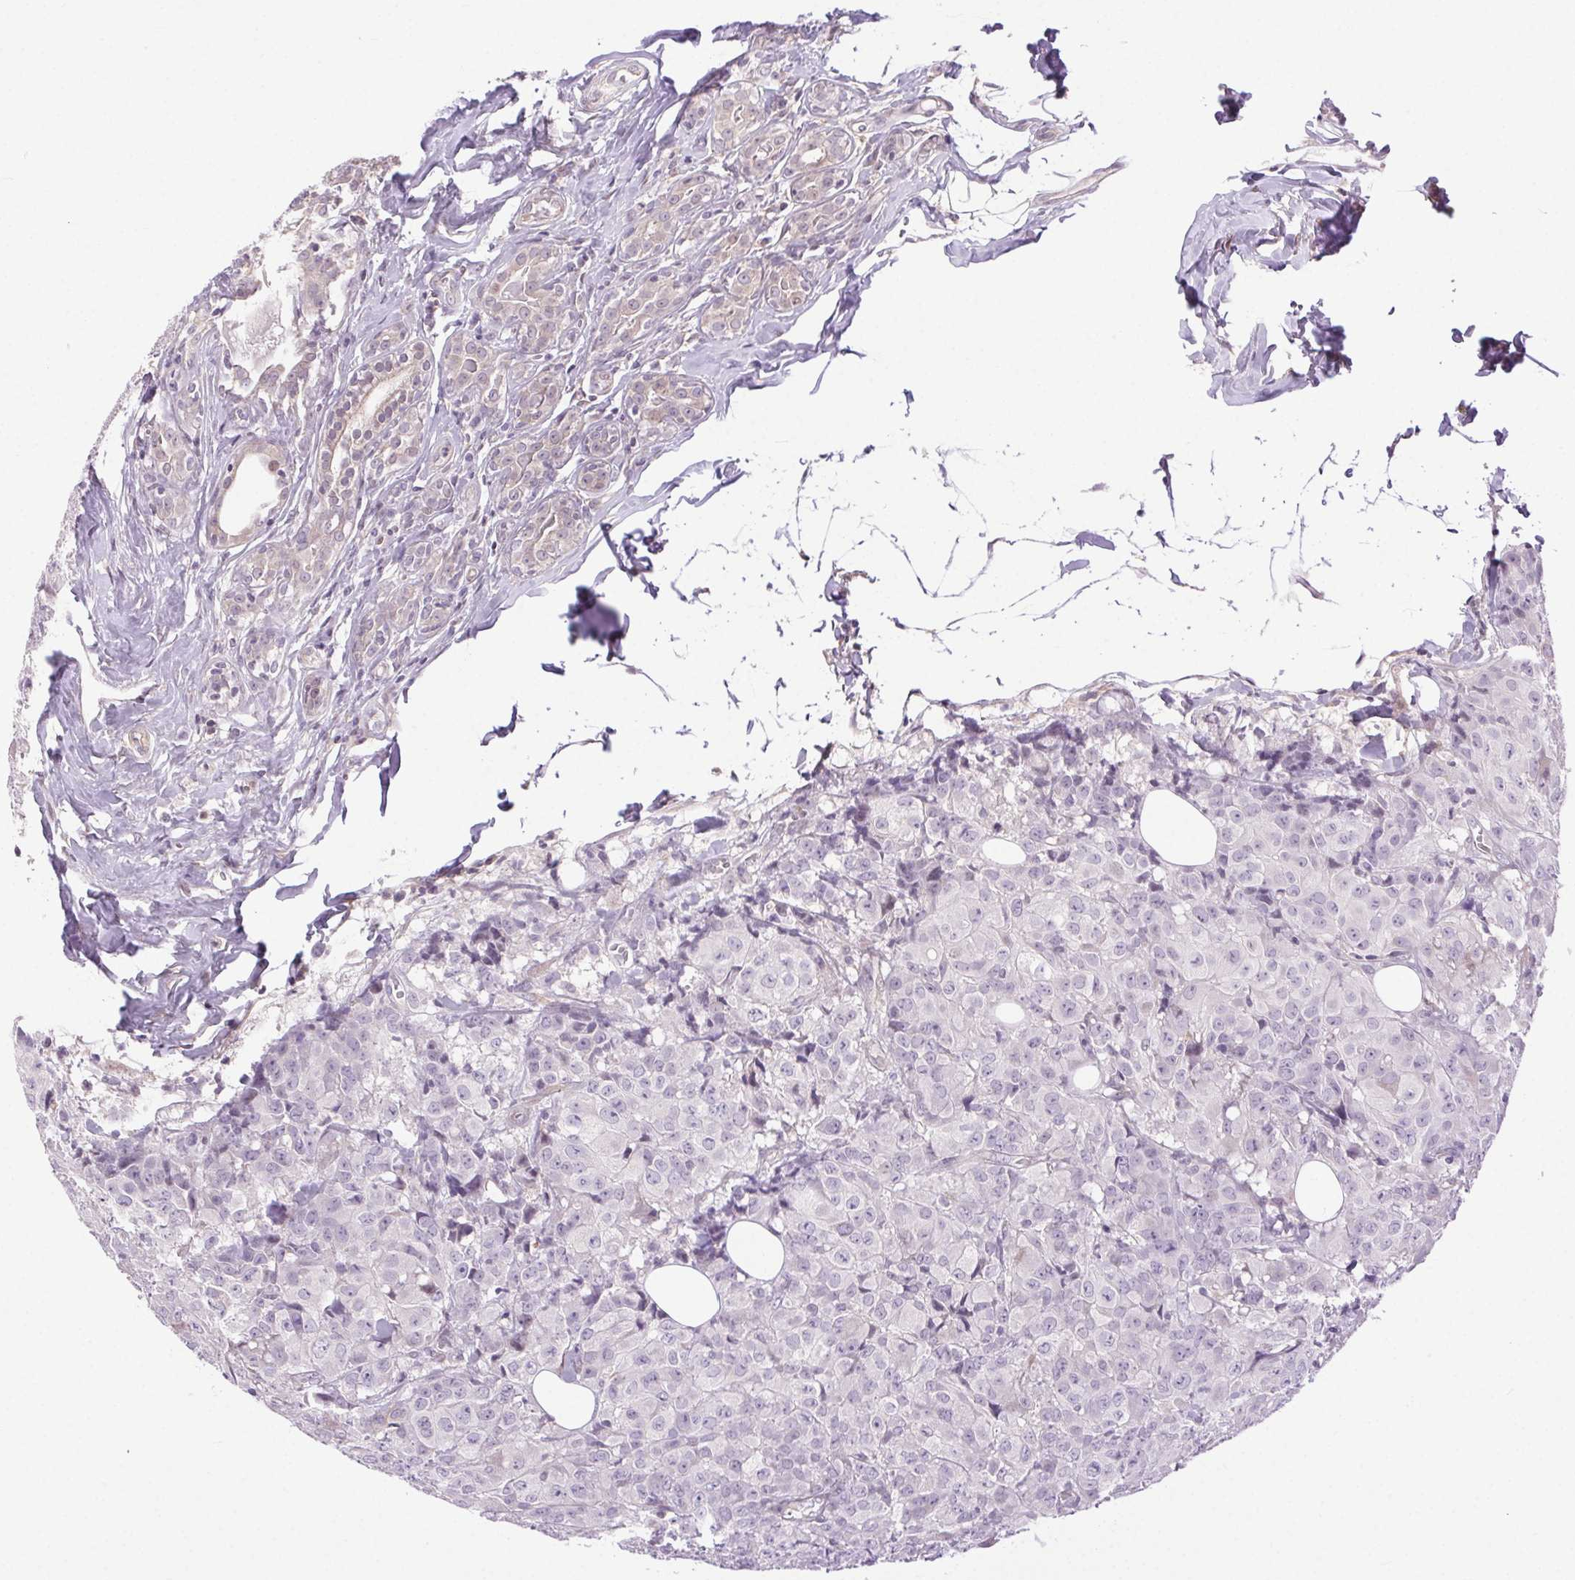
{"staining": {"intensity": "negative", "quantity": "none", "location": "none"}, "tissue": "breast cancer", "cell_type": "Tumor cells", "image_type": "cancer", "snomed": [{"axis": "morphology", "description": "Duct carcinoma"}, {"axis": "topography", "description": "Breast"}], "caption": "Immunohistochemical staining of infiltrating ductal carcinoma (breast) exhibits no significant expression in tumor cells.", "gene": "SYT11", "patient": {"sex": "female", "age": 43}}